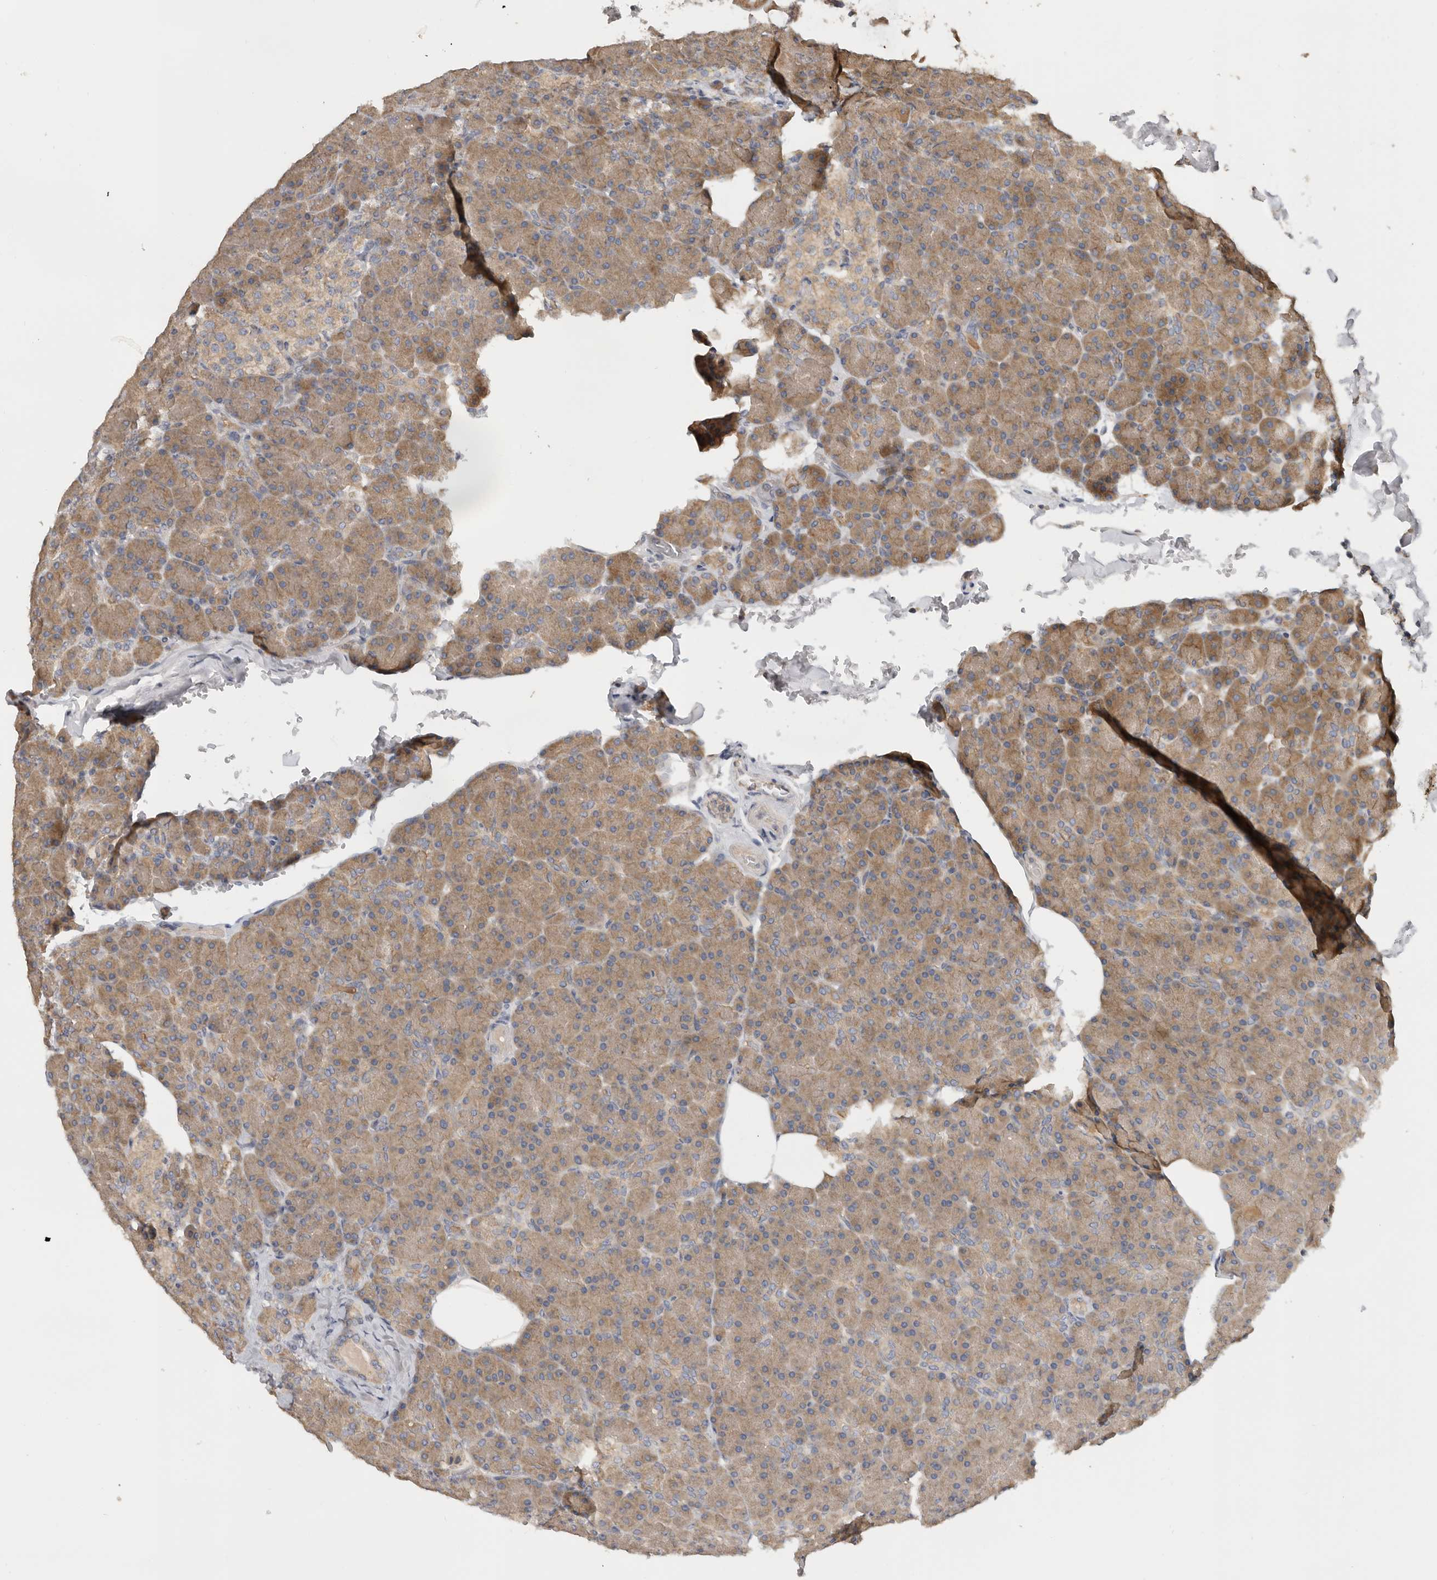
{"staining": {"intensity": "moderate", "quantity": ">75%", "location": "cytoplasmic/membranous"}, "tissue": "pancreas", "cell_type": "Exocrine glandular cells", "image_type": "normal", "snomed": [{"axis": "morphology", "description": "Normal tissue, NOS"}, {"axis": "topography", "description": "Pancreas"}], "caption": "IHC (DAB) staining of benign human pancreas demonstrates moderate cytoplasmic/membranous protein staining in about >75% of exocrine glandular cells.", "gene": "PPP1R42", "patient": {"sex": "female", "age": 43}}